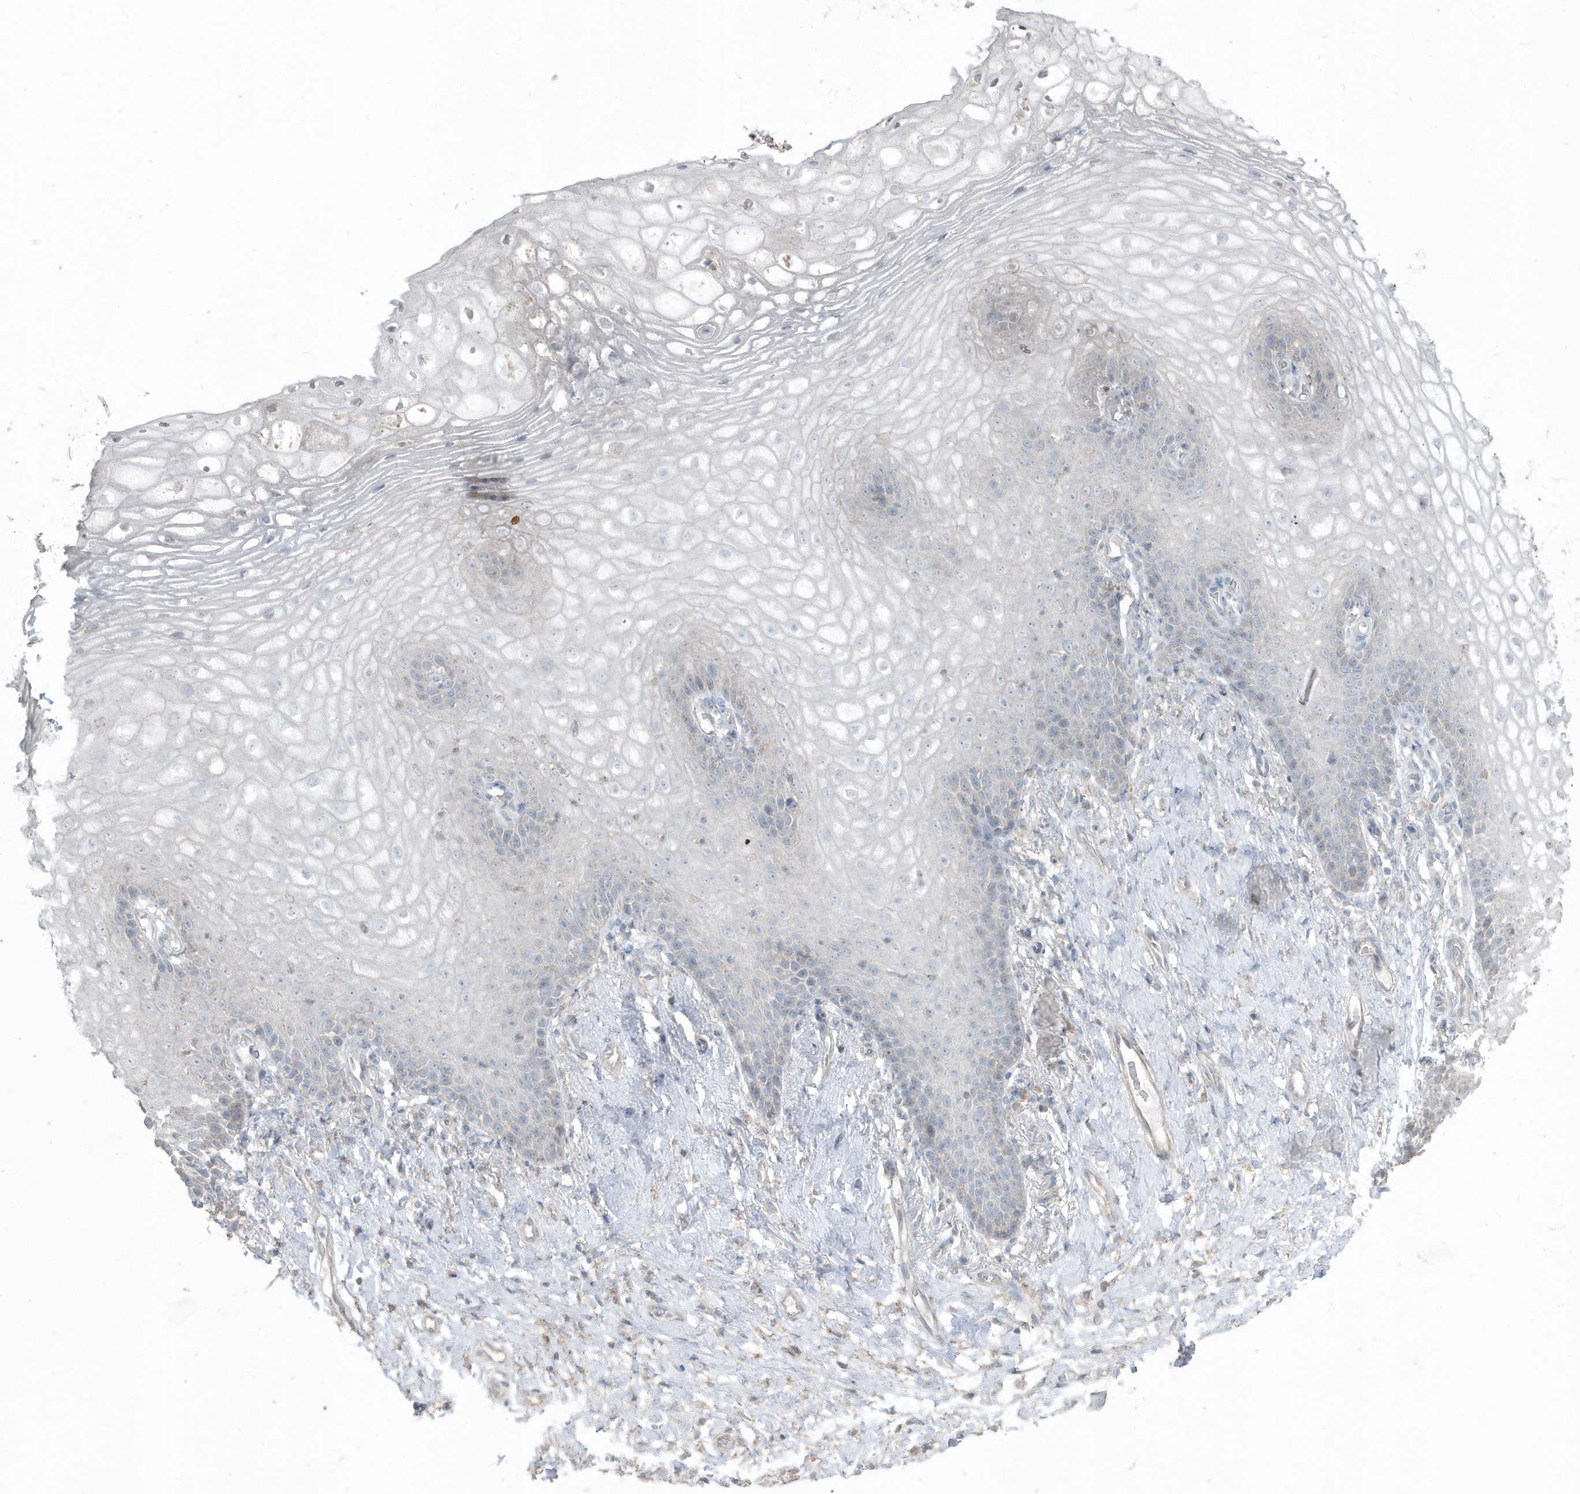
{"staining": {"intensity": "negative", "quantity": "none", "location": "none"}, "tissue": "vagina", "cell_type": "Squamous epithelial cells", "image_type": "normal", "snomed": [{"axis": "morphology", "description": "Normal tissue, NOS"}, {"axis": "topography", "description": "Vagina"}], "caption": "Squamous epithelial cells are negative for brown protein staining in normal vagina. (Stains: DAB immunohistochemistry (IHC) with hematoxylin counter stain, Microscopy: brightfield microscopy at high magnification).", "gene": "ACTC1", "patient": {"sex": "female", "age": 60}}